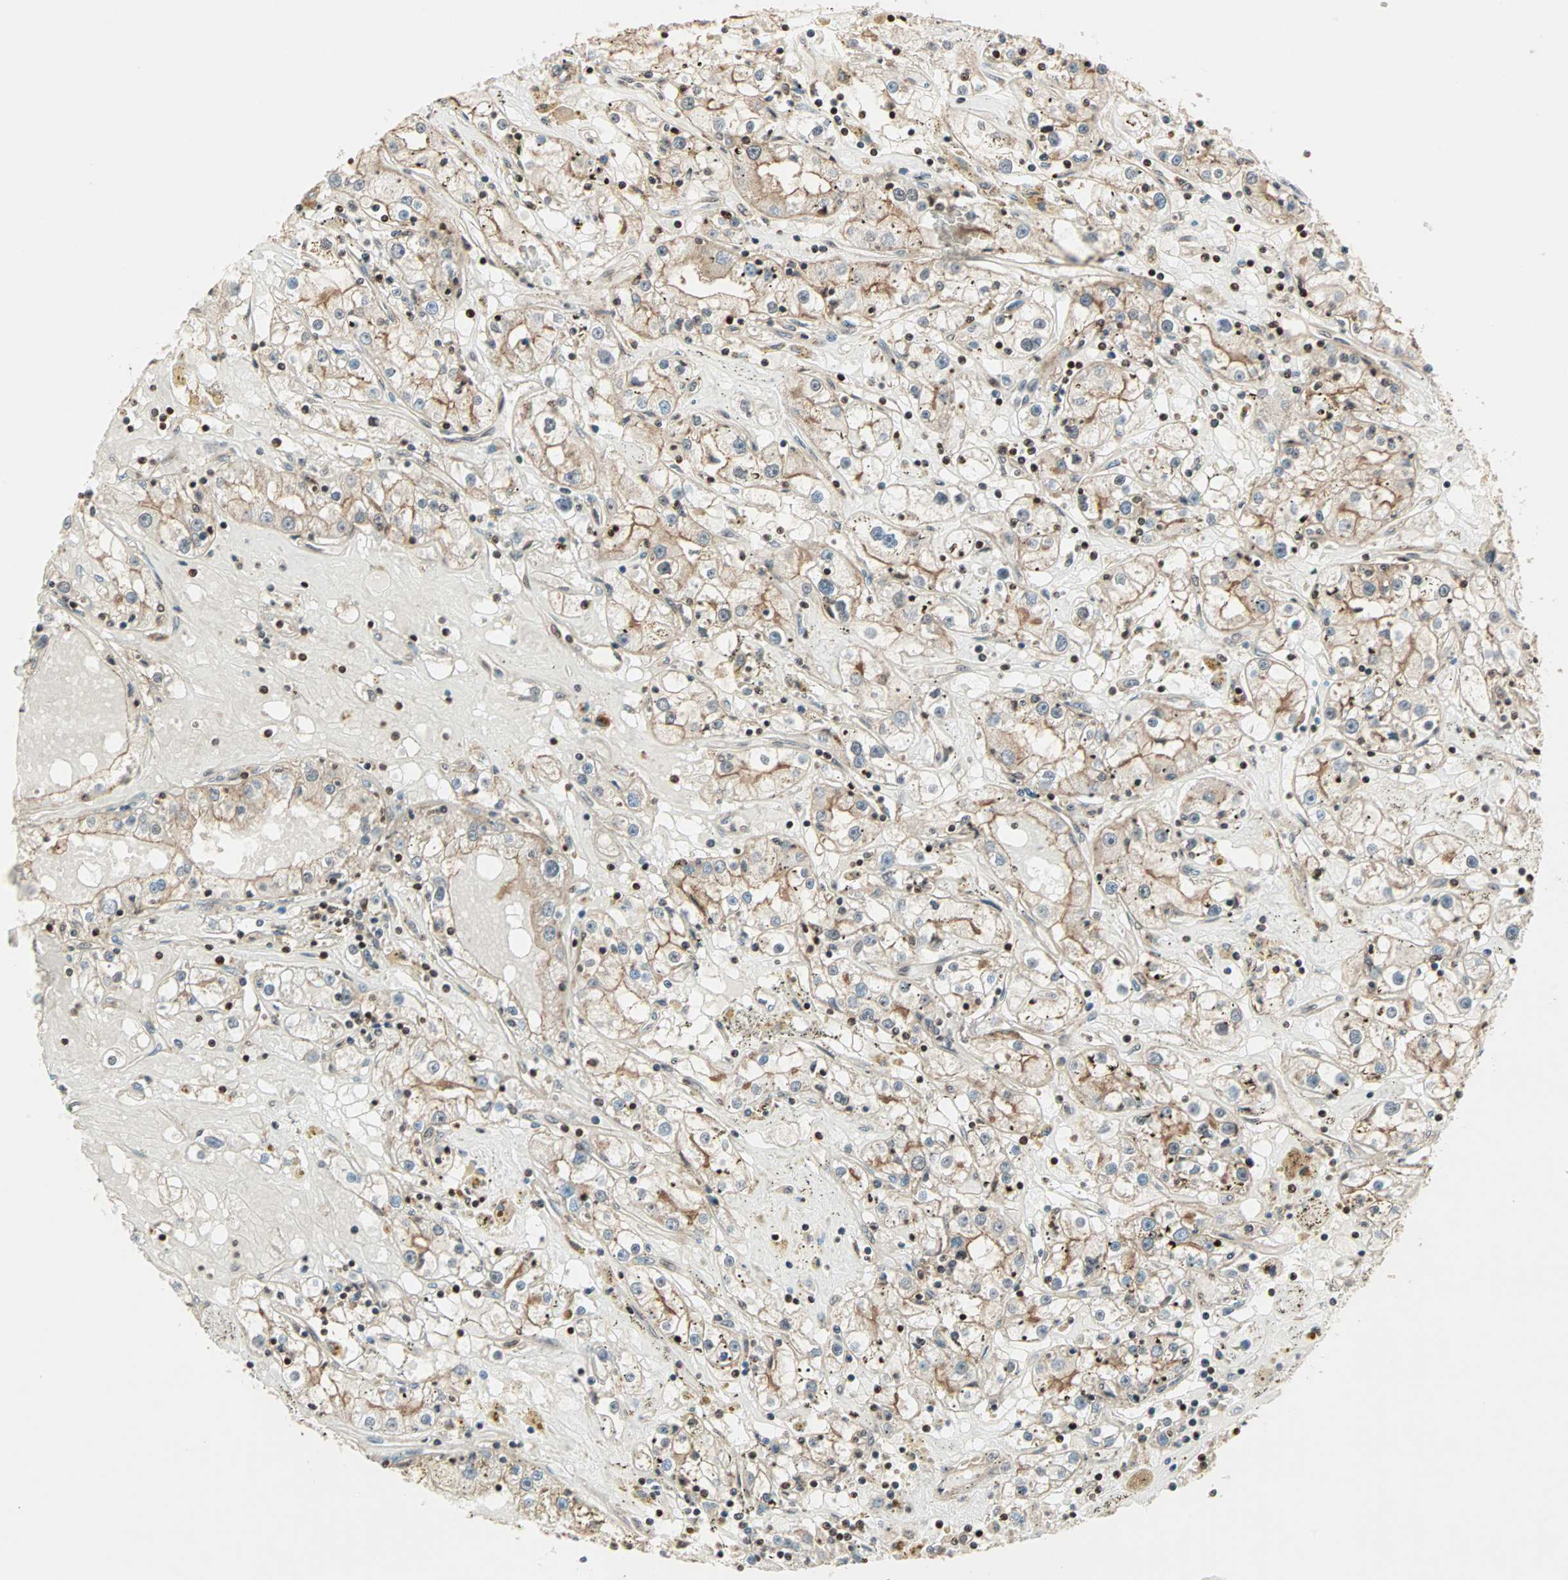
{"staining": {"intensity": "weak", "quantity": ">75%", "location": "cytoplasmic/membranous,nuclear"}, "tissue": "renal cancer", "cell_type": "Tumor cells", "image_type": "cancer", "snomed": [{"axis": "morphology", "description": "Adenocarcinoma, NOS"}, {"axis": "topography", "description": "Kidney"}], "caption": "Protein expression analysis of human renal cancer reveals weak cytoplasmic/membranous and nuclear expression in approximately >75% of tumor cells. Nuclei are stained in blue.", "gene": "ZBED9", "patient": {"sex": "male", "age": 56}}